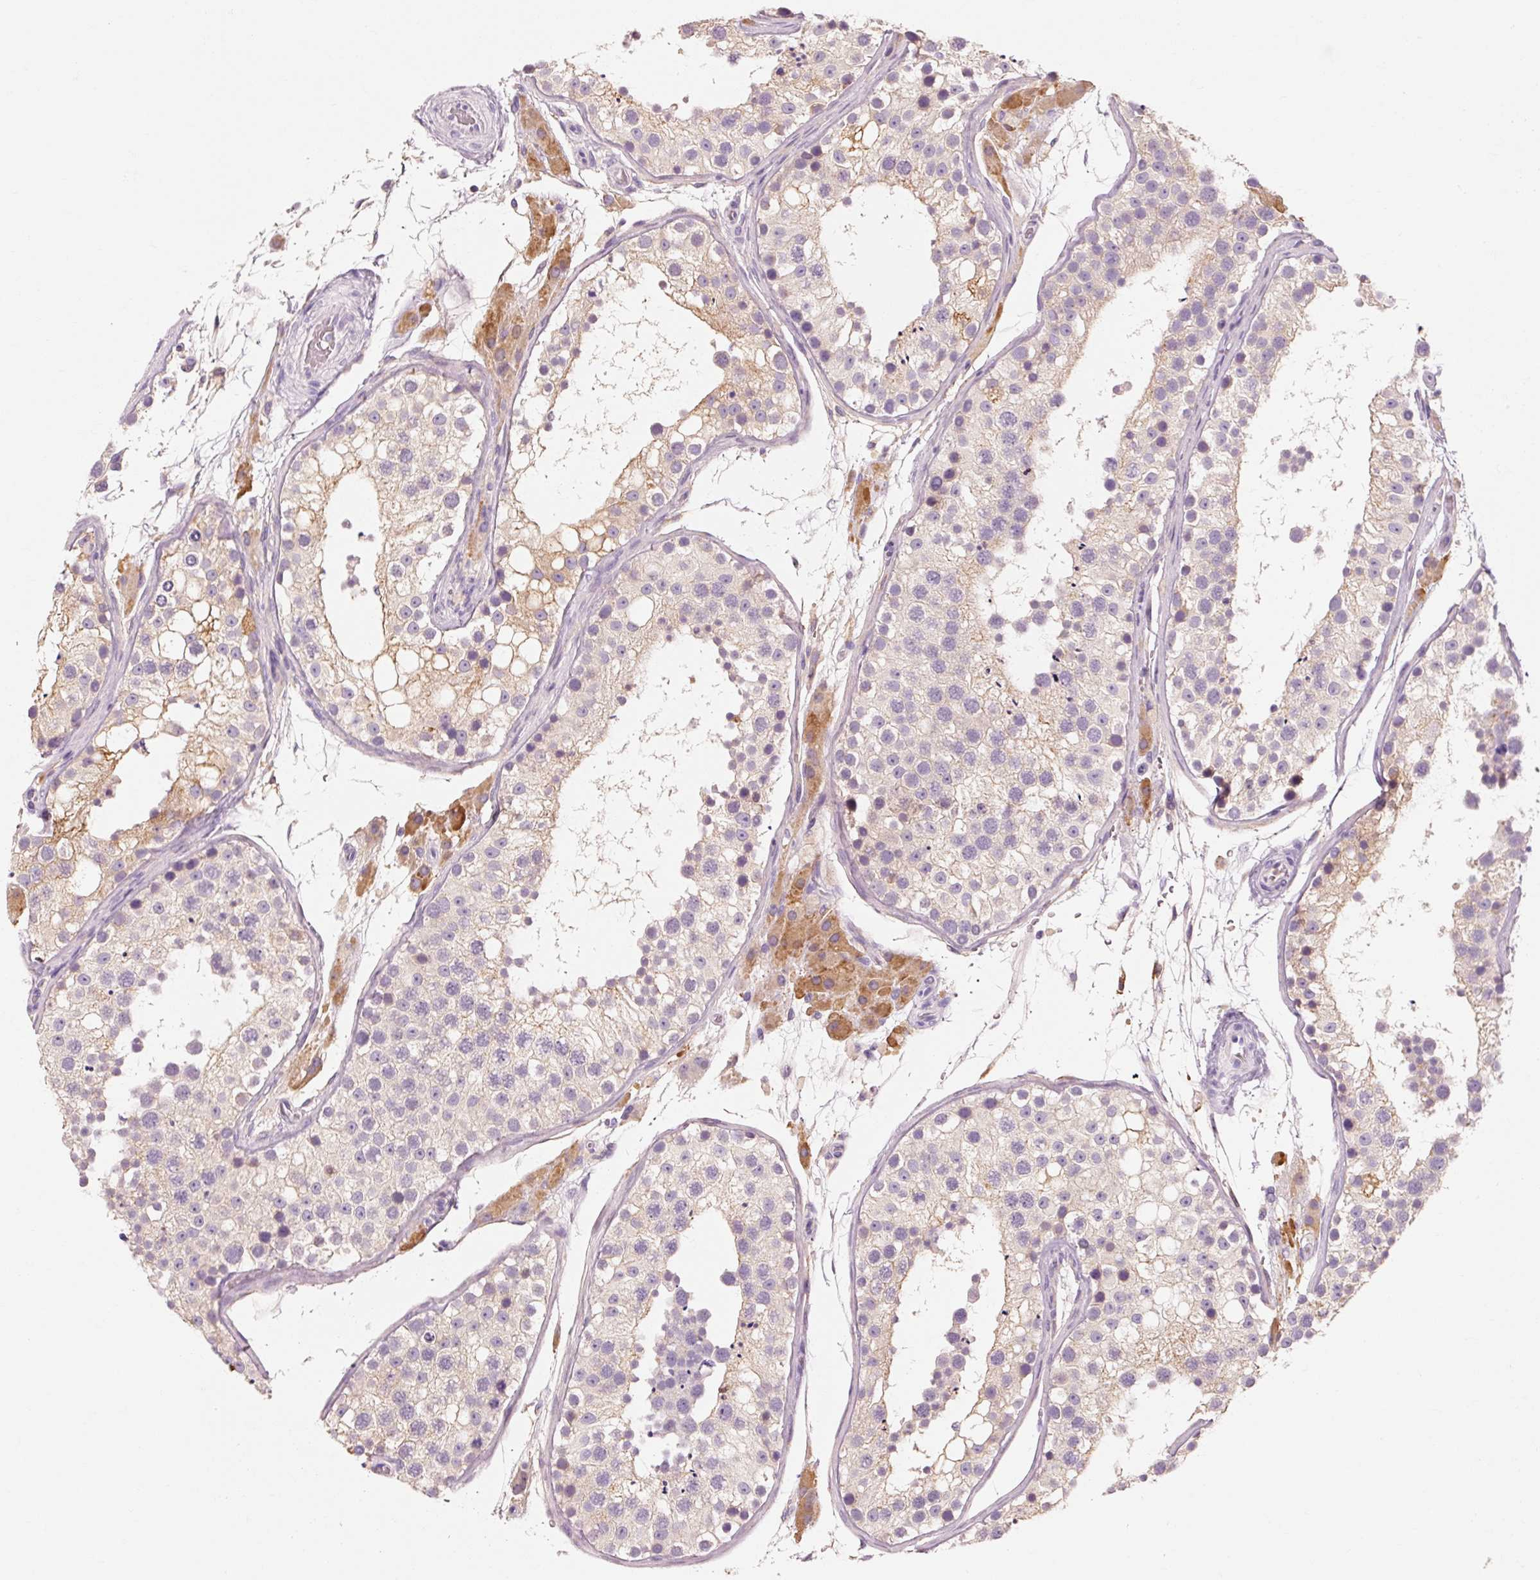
{"staining": {"intensity": "weak", "quantity": "<25%", "location": "cytoplasmic/membranous"}, "tissue": "testis", "cell_type": "Cells in seminiferous ducts", "image_type": "normal", "snomed": [{"axis": "morphology", "description": "Normal tissue, NOS"}, {"axis": "topography", "description": "Testis"}], "caption": "Immunohistochemistry of benign testis demonstrates no expression in cells in seminiferous ducts. (DAB immunohistochemistry visualized using brightfield microscopy, high magnification).", "gene": "OR8K1", "patient": {"sex": "male", "age": 26}}